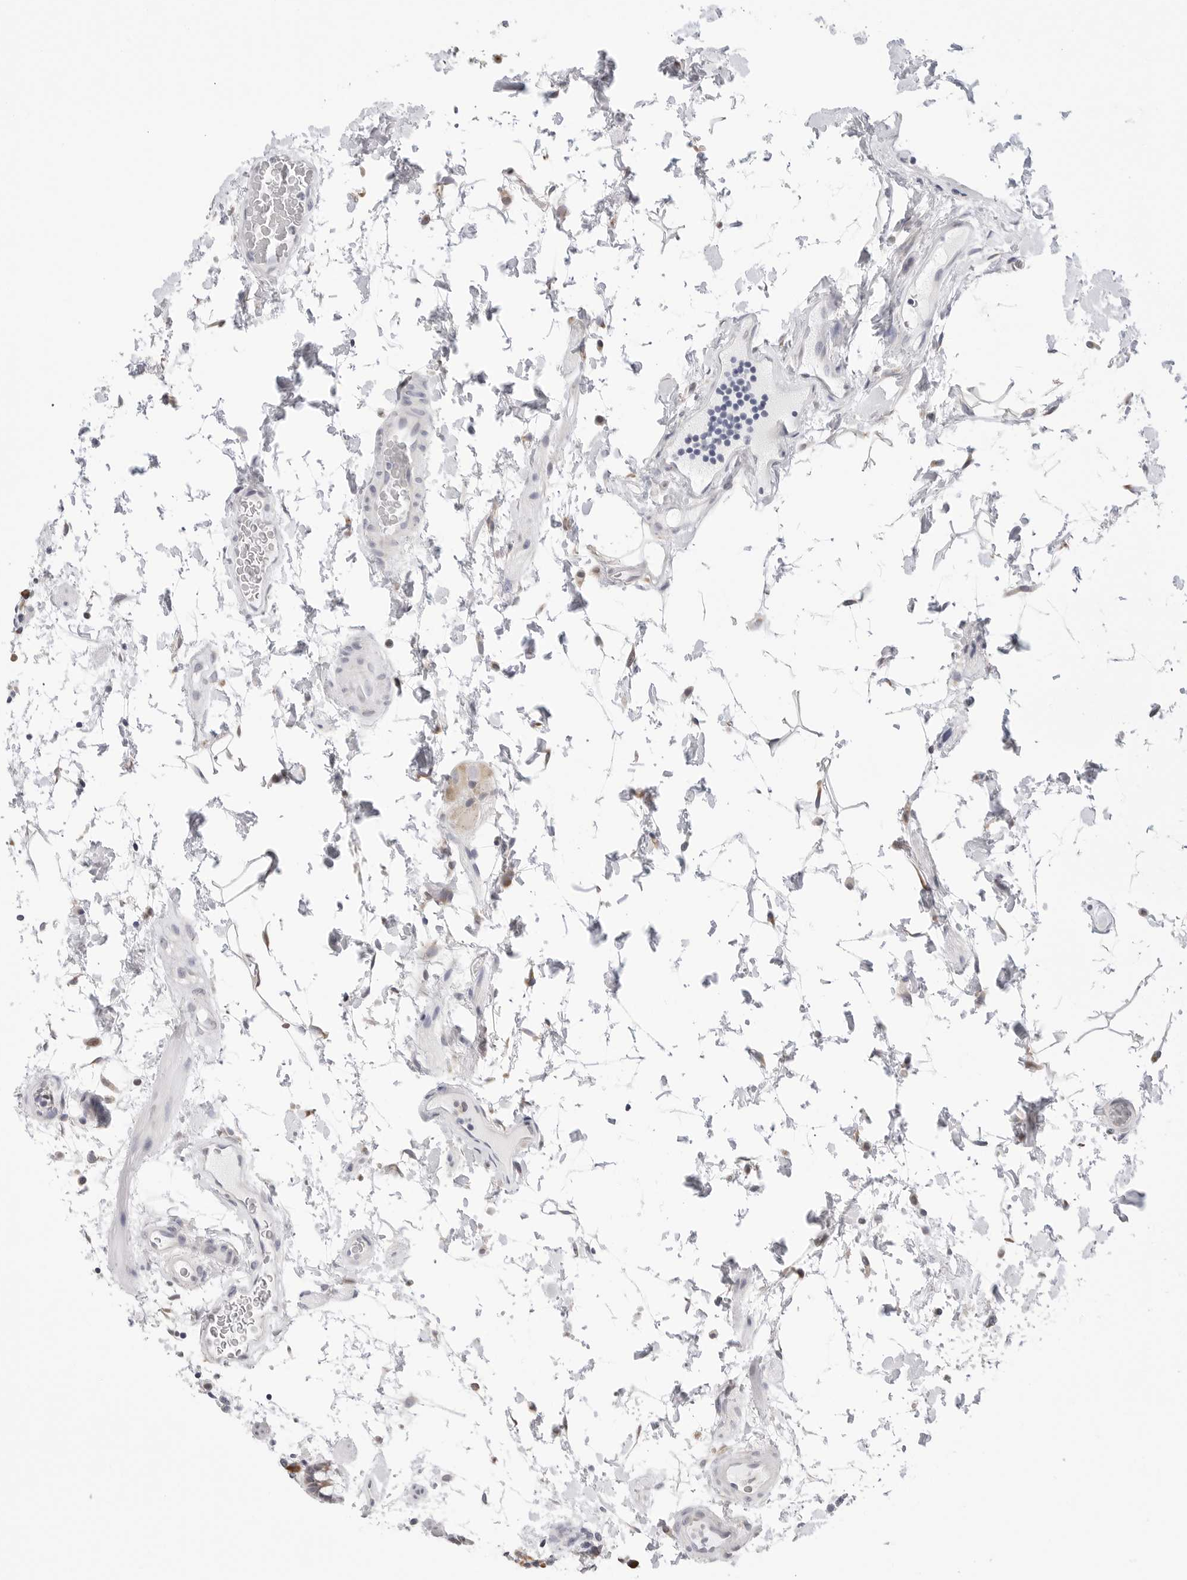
{"staining": {"intensity": "negative", "quantity": "none", "location": "none"}, "tissue": "colon", "cell_type": "Endothelial cells", "image_type": "normal", "snomed": [{"axis": "morphology", "description": "Normal tissue, NOS"}, {"axis": "topography", "description": "Colon"}], "caption": "High power microscopy micrograph of an immunohistochemistry (IHC) photomicrograph of unremarkable colon, revealing no significant expression in endothelial cells.", "gene": "RPN1", "patient": {"sex": "female", "age": 79}}